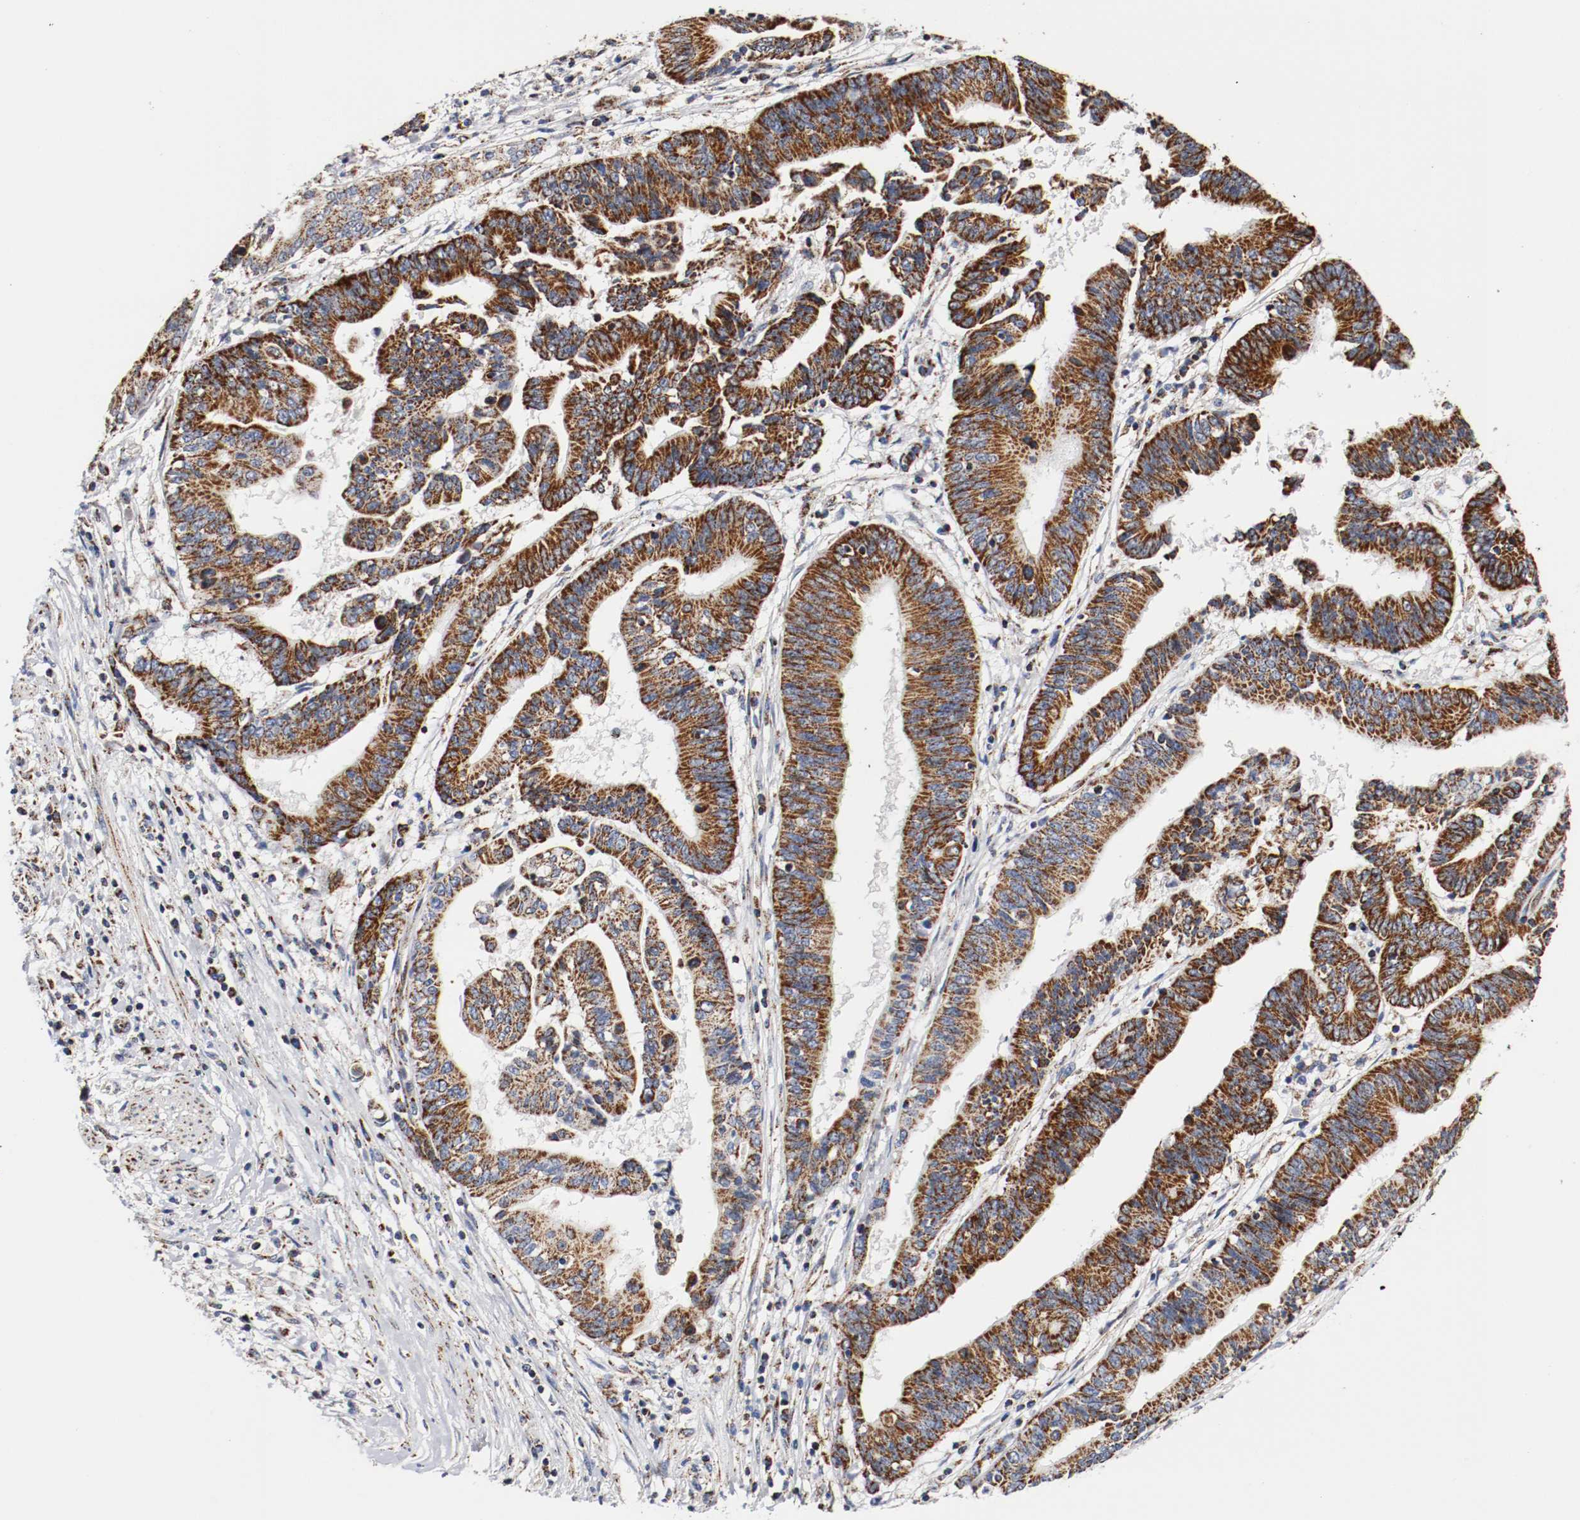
{"staining": {"intensity": "strong", "quantity": ">75%", "location": "cytoplasmic/membranous"}, "tissue": "pancreatic cancer", "cell_type": "Tumor cells", "image_type": "cancer", "snomed": [{"axis": "morphology", "description": "Adenocarcinoma, NOS"}, {"axis": "topography", "description": "Pancreas"}], "caption": "High-power microscopy captured an immunohistochemistry (IHC) image of adenocarcinoma (pancreatic), revealing strong cytoplasmic/membranous expression in approximately >75% of tumor cells.", "gene": "TUBD1", "patient": {"sex": "female", "age": 48}}